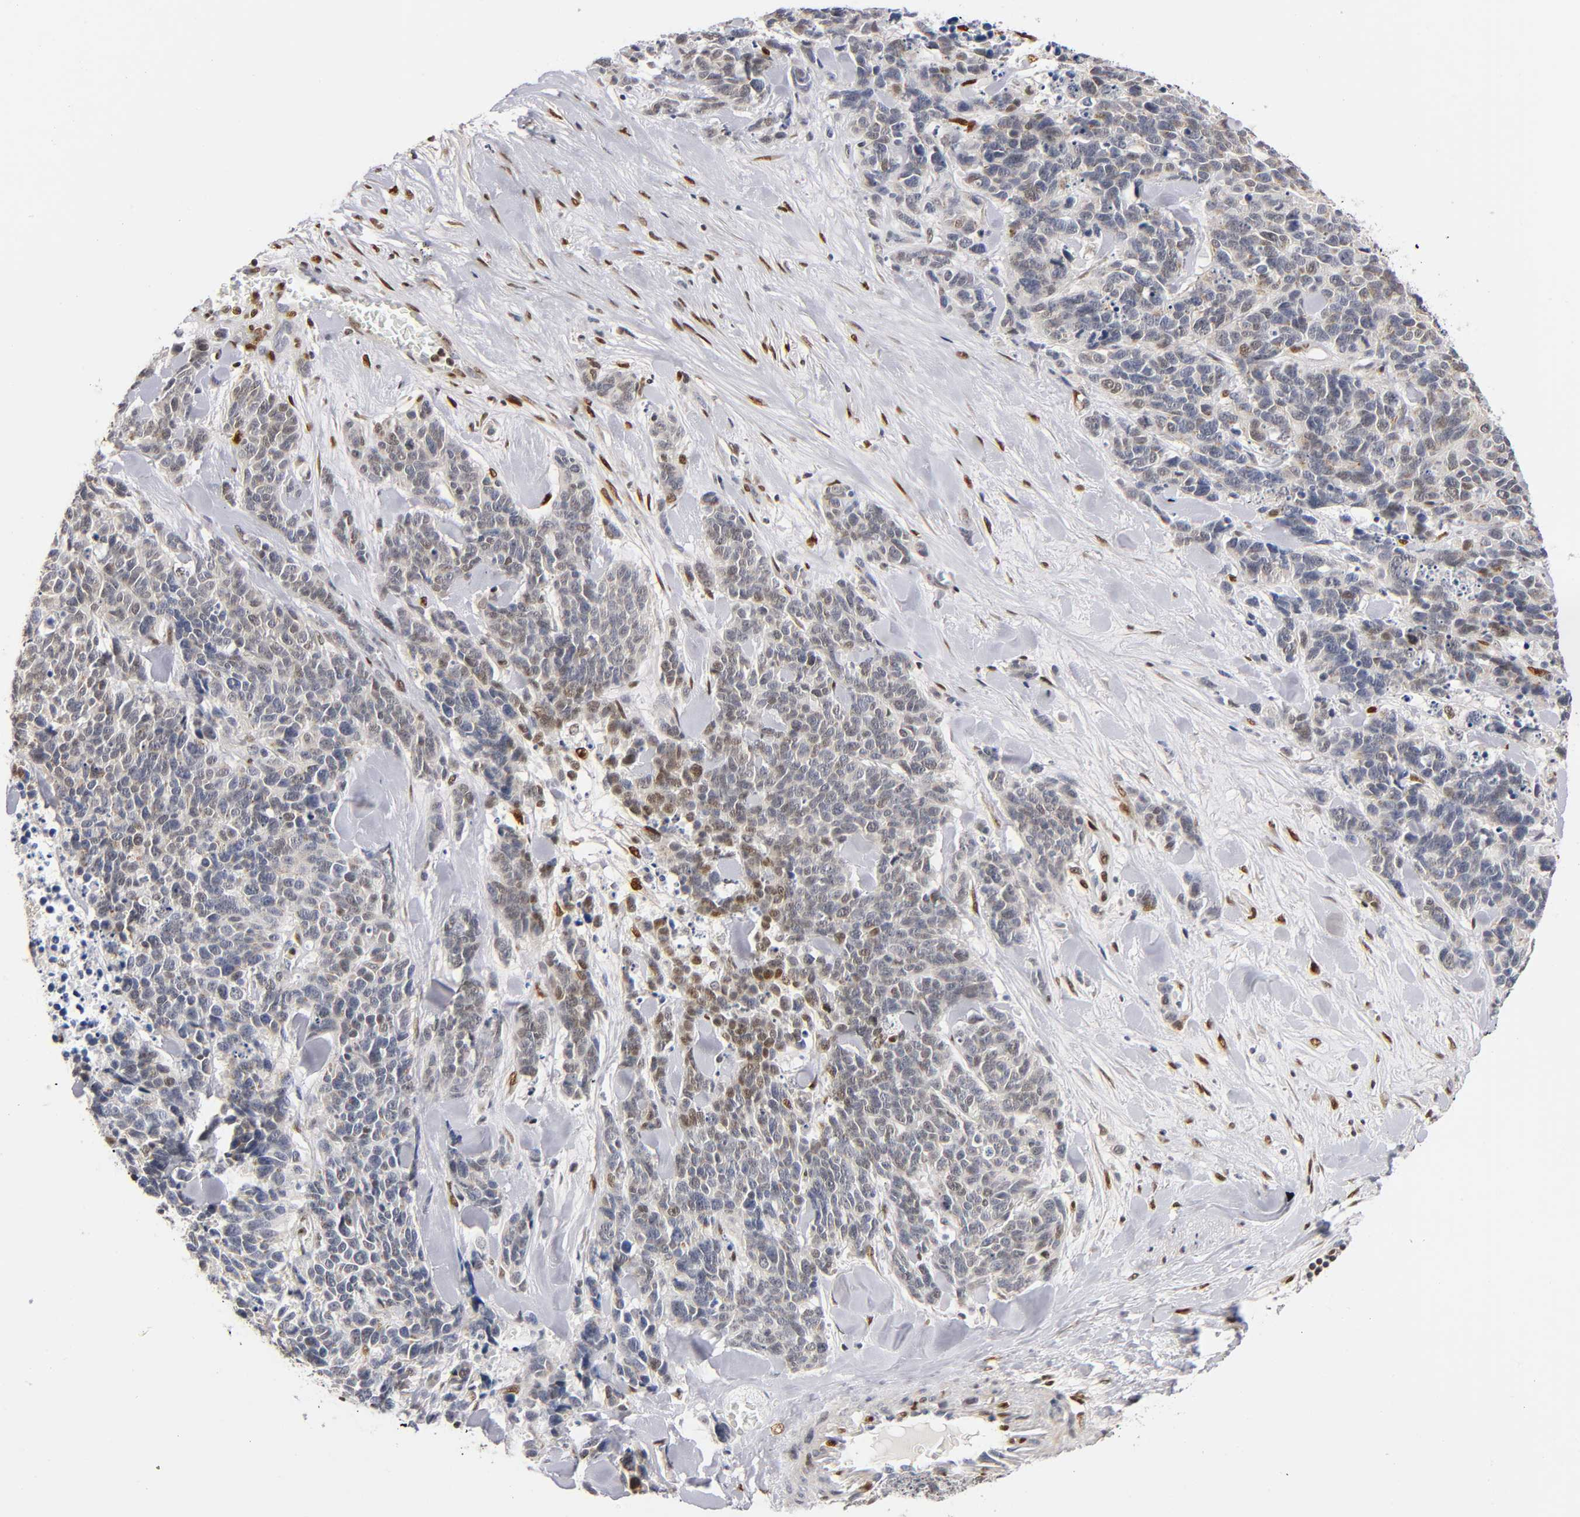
{"staining": {"intensity": "weak", "quantity": "25%-75%", "location": "nuclear"}, "tissue": "lung cancer", "cell_type": "Tumor cells", "image_type": "cancer", "snomed": [{"axis": "morphology", "description": "Neoplasm, malignant, NOS"}, {"axis": "topography", "description": "Lung"}], "caption": "Malignant neoplasm (lung) stained for a protein (brown) exhibits weak nuclear positive staining in approximately 25%-75% of tumor cells.", "gene": "RUNX1", "patient": {"sex": "female", "age": 58}}